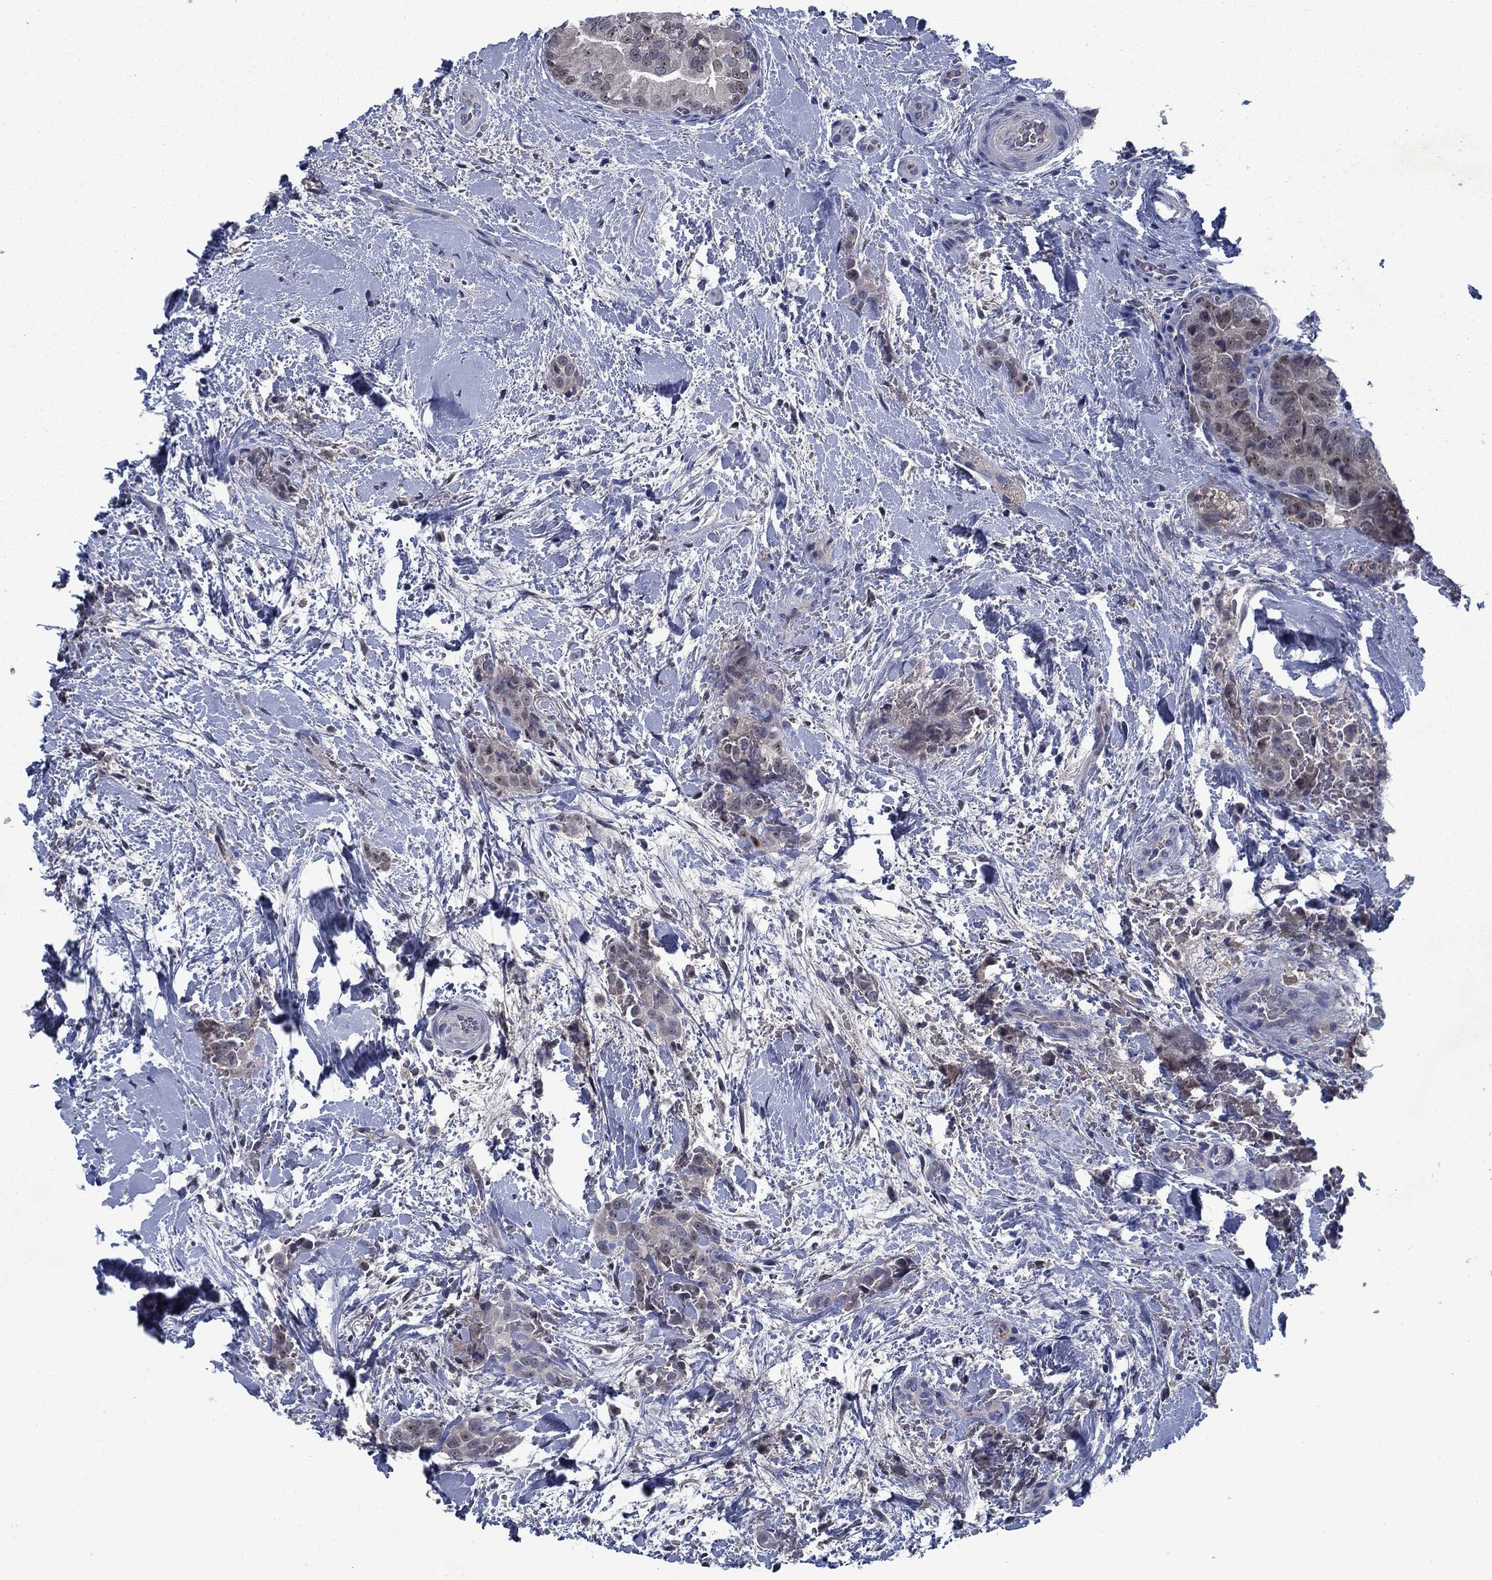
{"staining": {"intensity": "negative", "quantity": "none", "location": "none"}, "tissue": "thyroid cancer", "cell_type": "Tumor cells", "image_type": "cancer", "snomed": [{"axis": "morphology", "description": "Papillary adenocarcinoma, NOS"}, {"axis": "topography", "description": "Thyroid gland"}], "caption": "DAB (3,3'-diaminobenzidine) immunohistochemical staining of human thyroid cancer shows no significant staining in tumor cells.", "gene": "PNMA8A", "patient": {"sex": "male", "age": 61}}